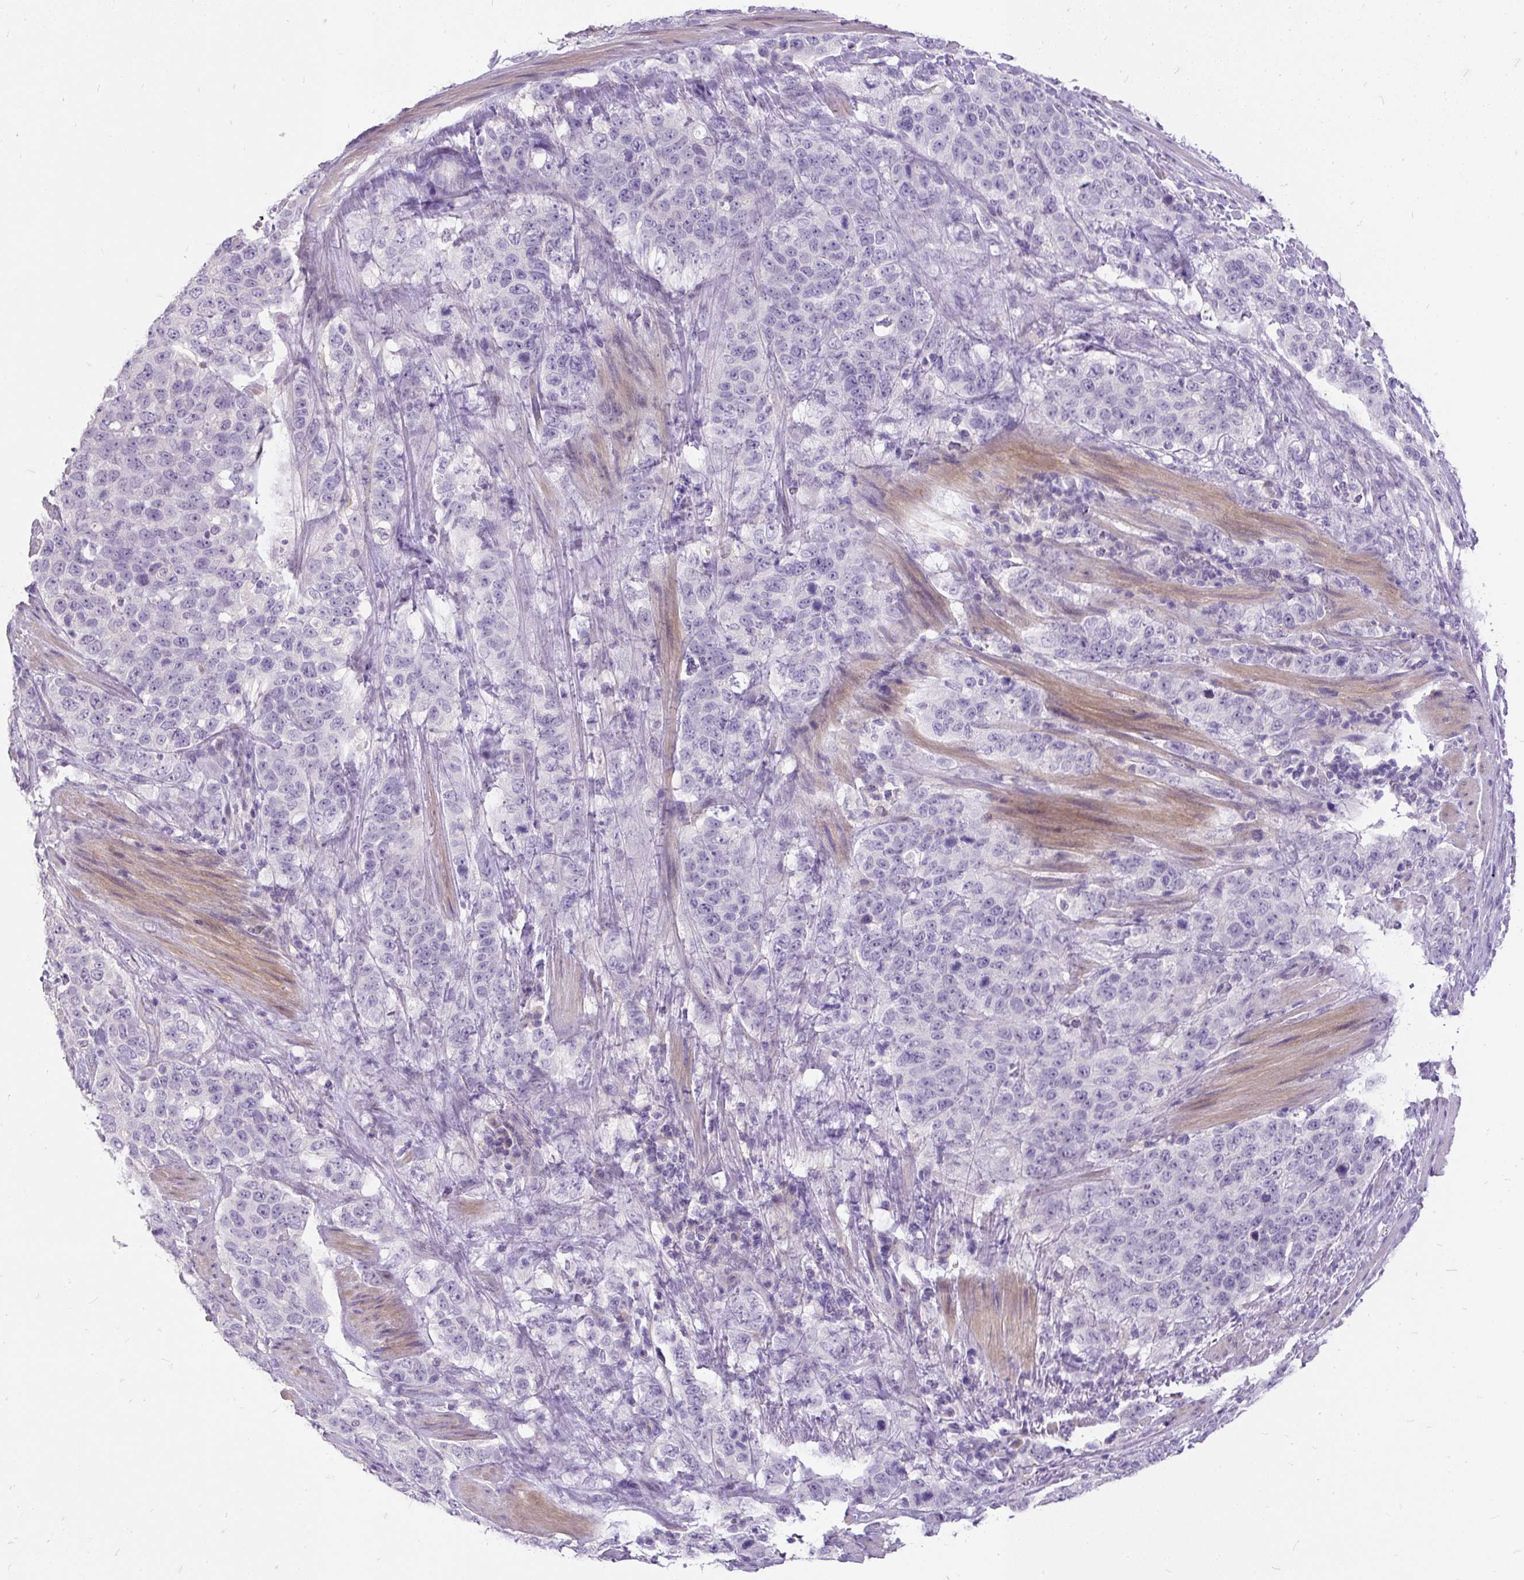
{"staining": {"intensity": "negative", "quantity": "none", "location": "none"}, "tissue": "stomach cancer", "cell_type": "Tumor cells", "image_type": "cancer", "snomed": [{"axis": "morphology", "description": "Adenocarcinoma, NOS"}, {"axis": "topography", "description": "Stomach"}], "caption": "Stomach cancer (adenocarcinoma) stained for a protein using immunohistochemistry exhibits no positivity tumor cells.", "gene": "KRTAP20-3", "patient": {"sex": "male", "age": 48}}